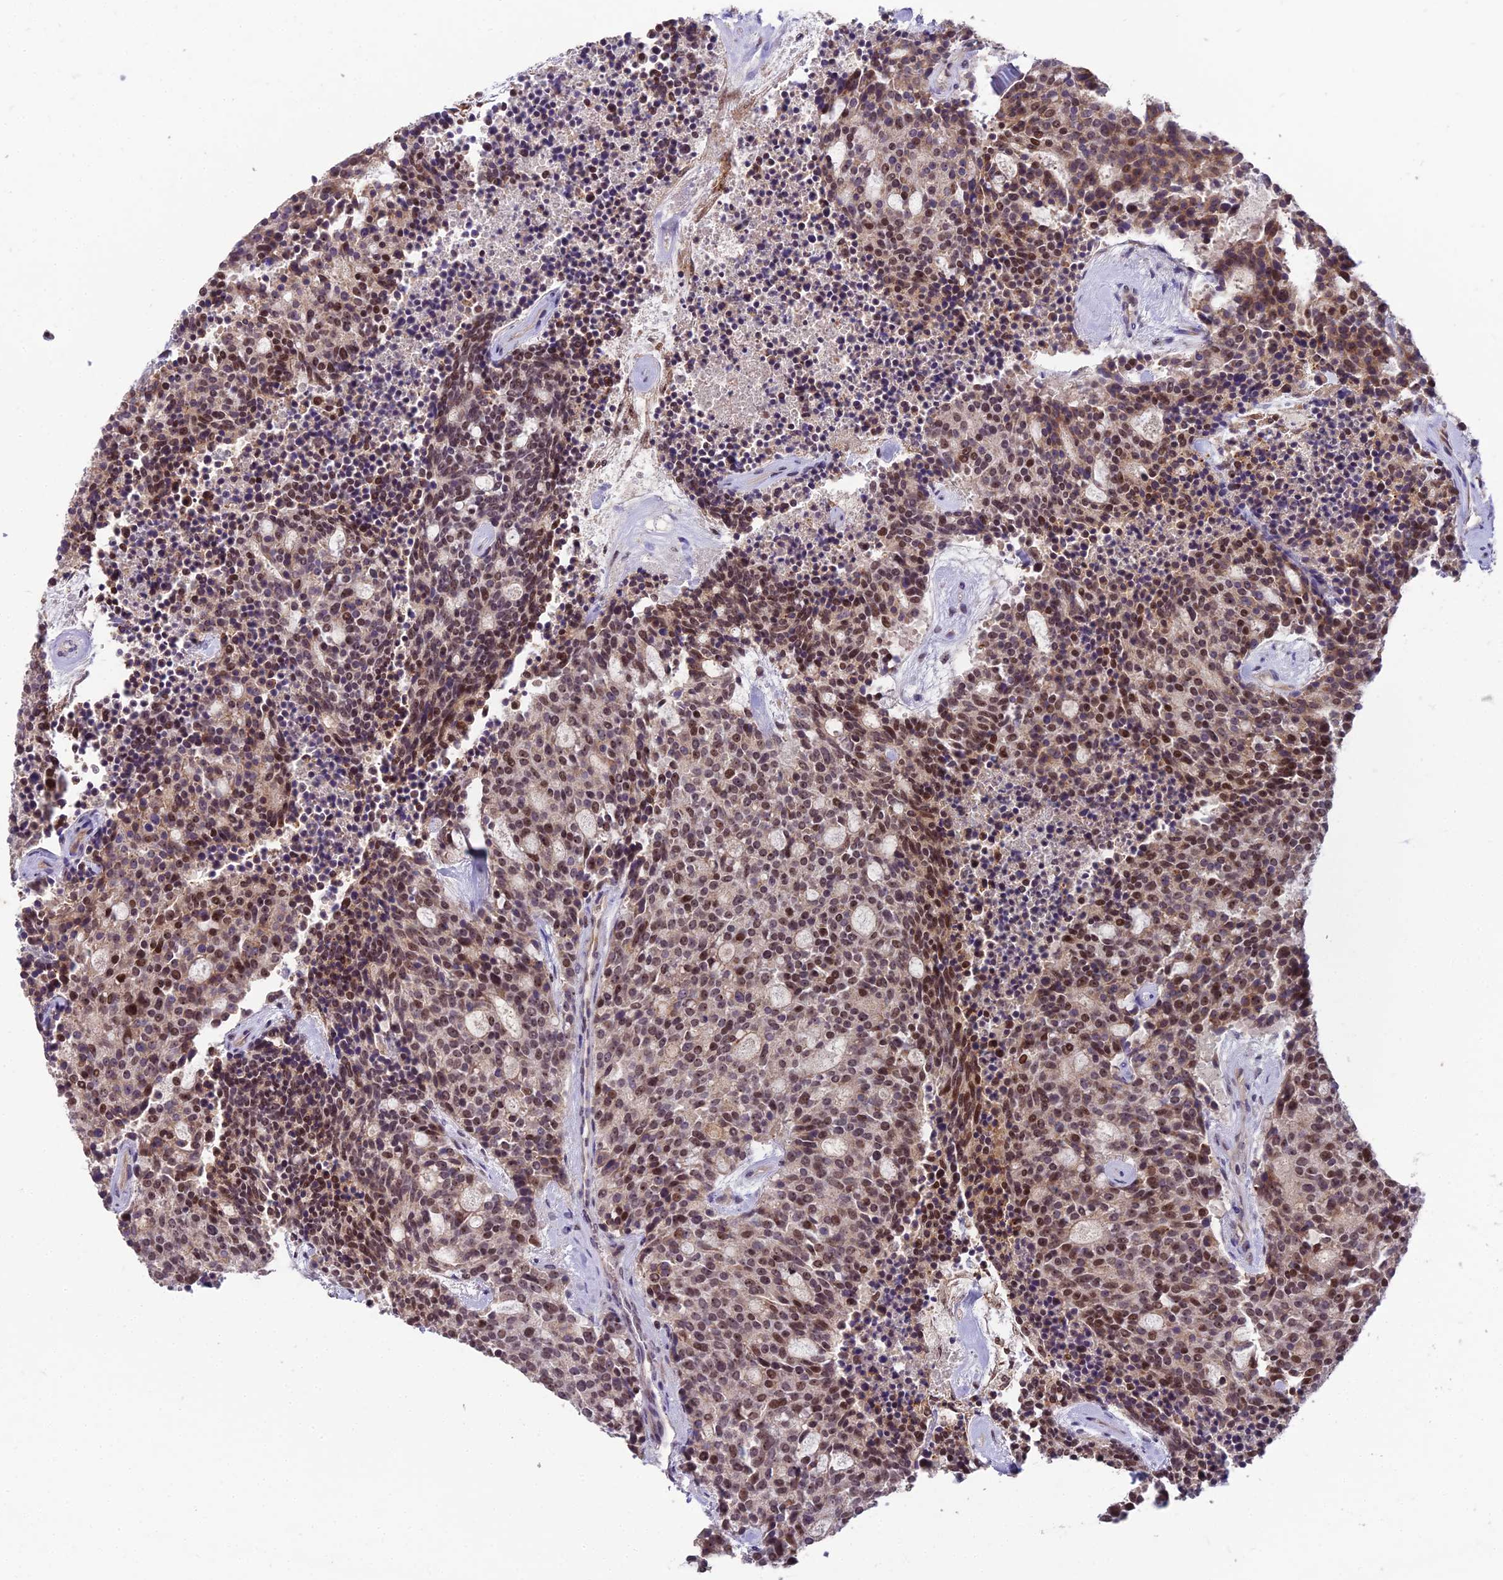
{"staining": {"intensity": "moderate", "quantity": ">75%", "location": "cytoplasmic/membranous,nuclear"}, "tissue": "carcinoid", "cell_type": "Tumor cells", "image_type": "cancer", "snomed": [{"axis": "morphology", "description": "Carcinoid, malignant, NOS"}, {"axis": "topography", "description": "Pancreas"}], "caption": "Carcinoid stained with a brown dye shows moderate cytoplasmic/membranous and nuclear positive expression in approximately >75% of tumor cells.", "gene": "ZNF333", "patient": {"sex": "female", "age": 54}}